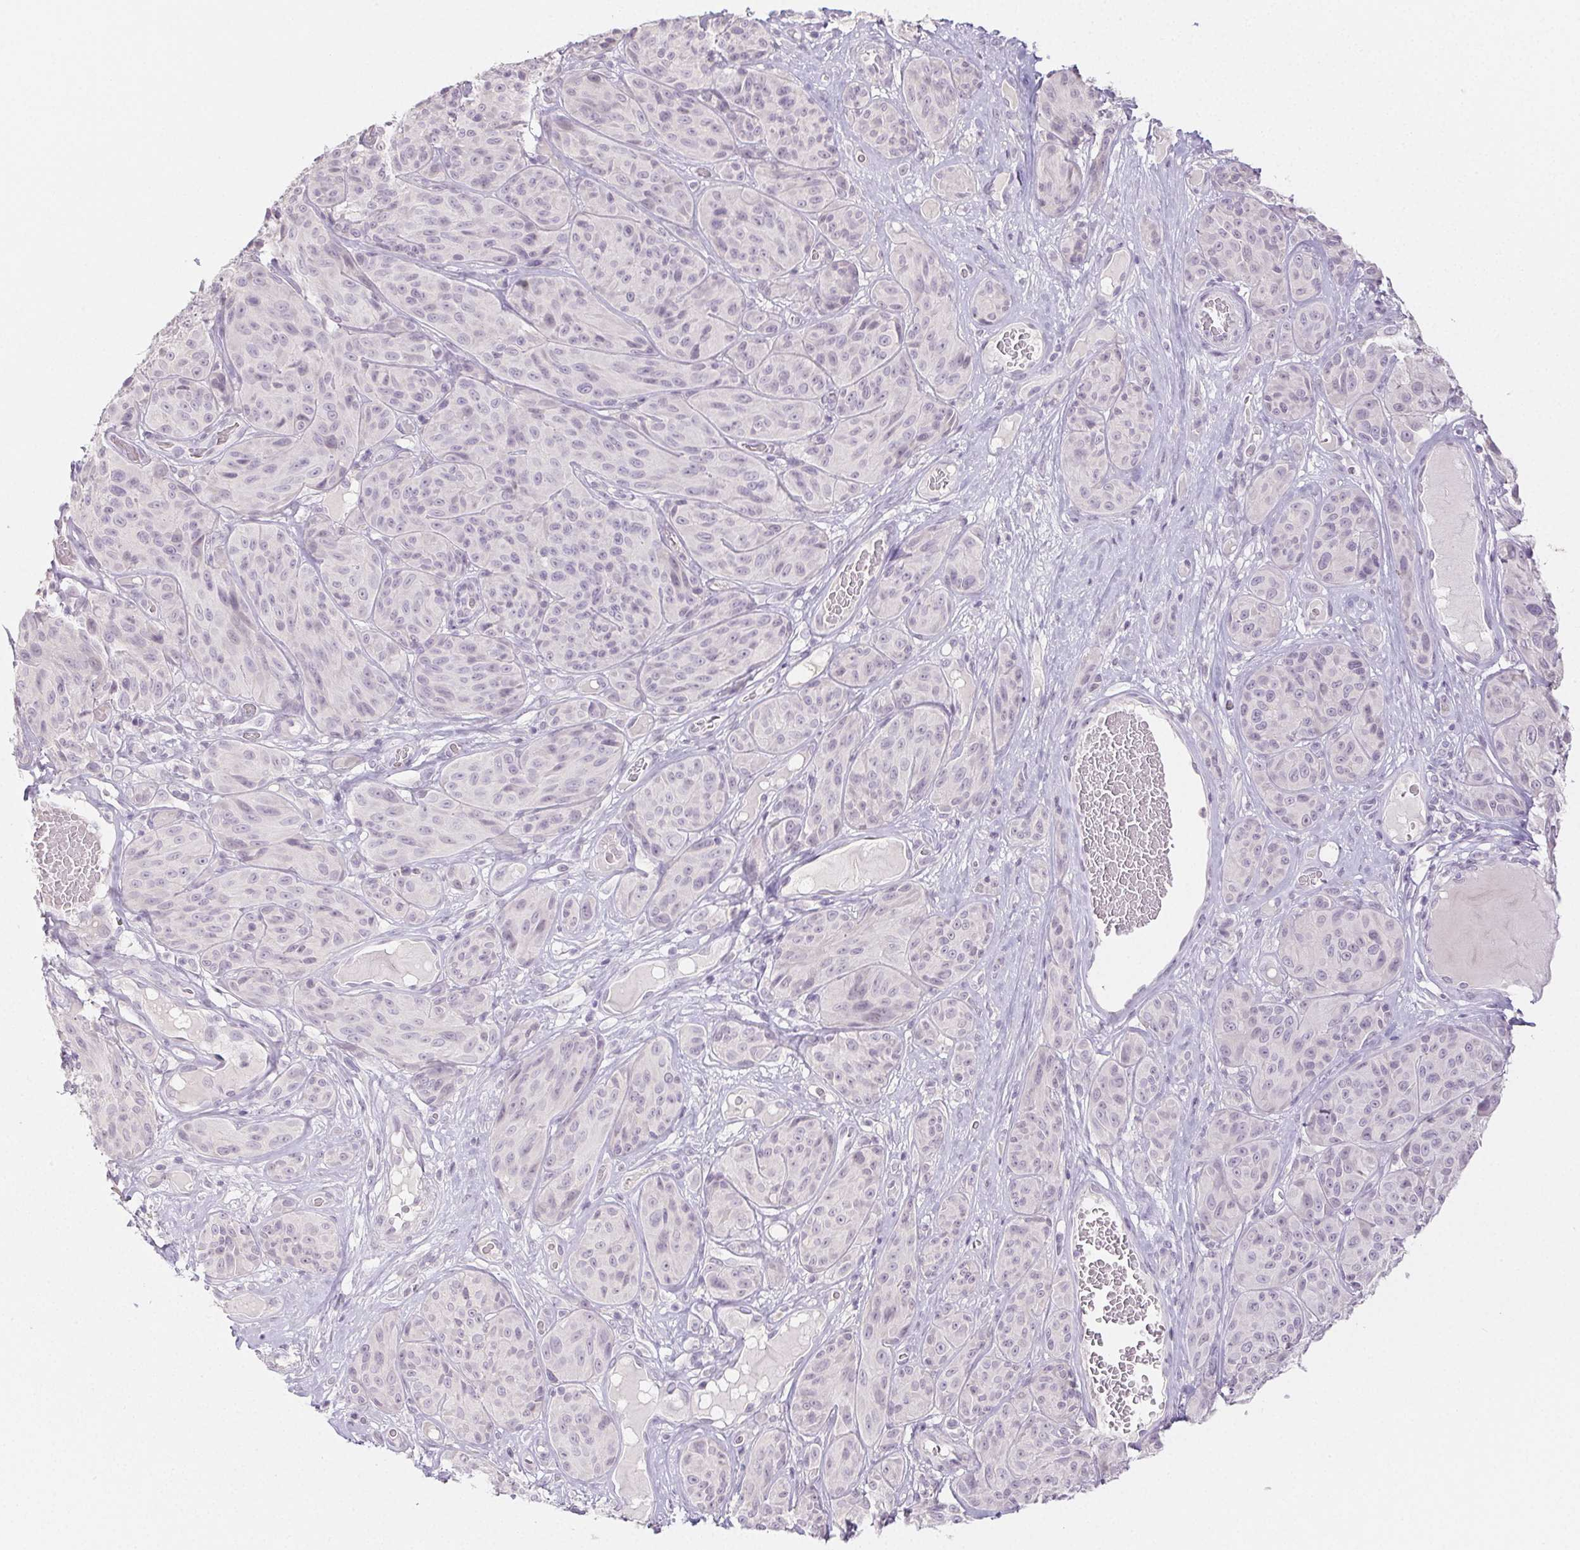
{"staining": {"intensity": "negative", "quantity": "none", "location": "none"}, "tissue": "melanoma", "cell_type": "Tumor cells", "image_type": "cancer", "snomed": [{"axis": "morphology", "description": "Malignant melanoma, NOS"}, {"axis": "topography", "description": "Skin"}], "caption": "Immunohistochemical staining of human malignant melanoma exhibits no significant staining in tumor cells. The staining is performed using DAB (3,3'-diaminobenzidine) brown chromogen with nuclei counter-stained in using hematoxylin.", "gene": "PI3", "patient": {"sex": "male", "age": 91}}